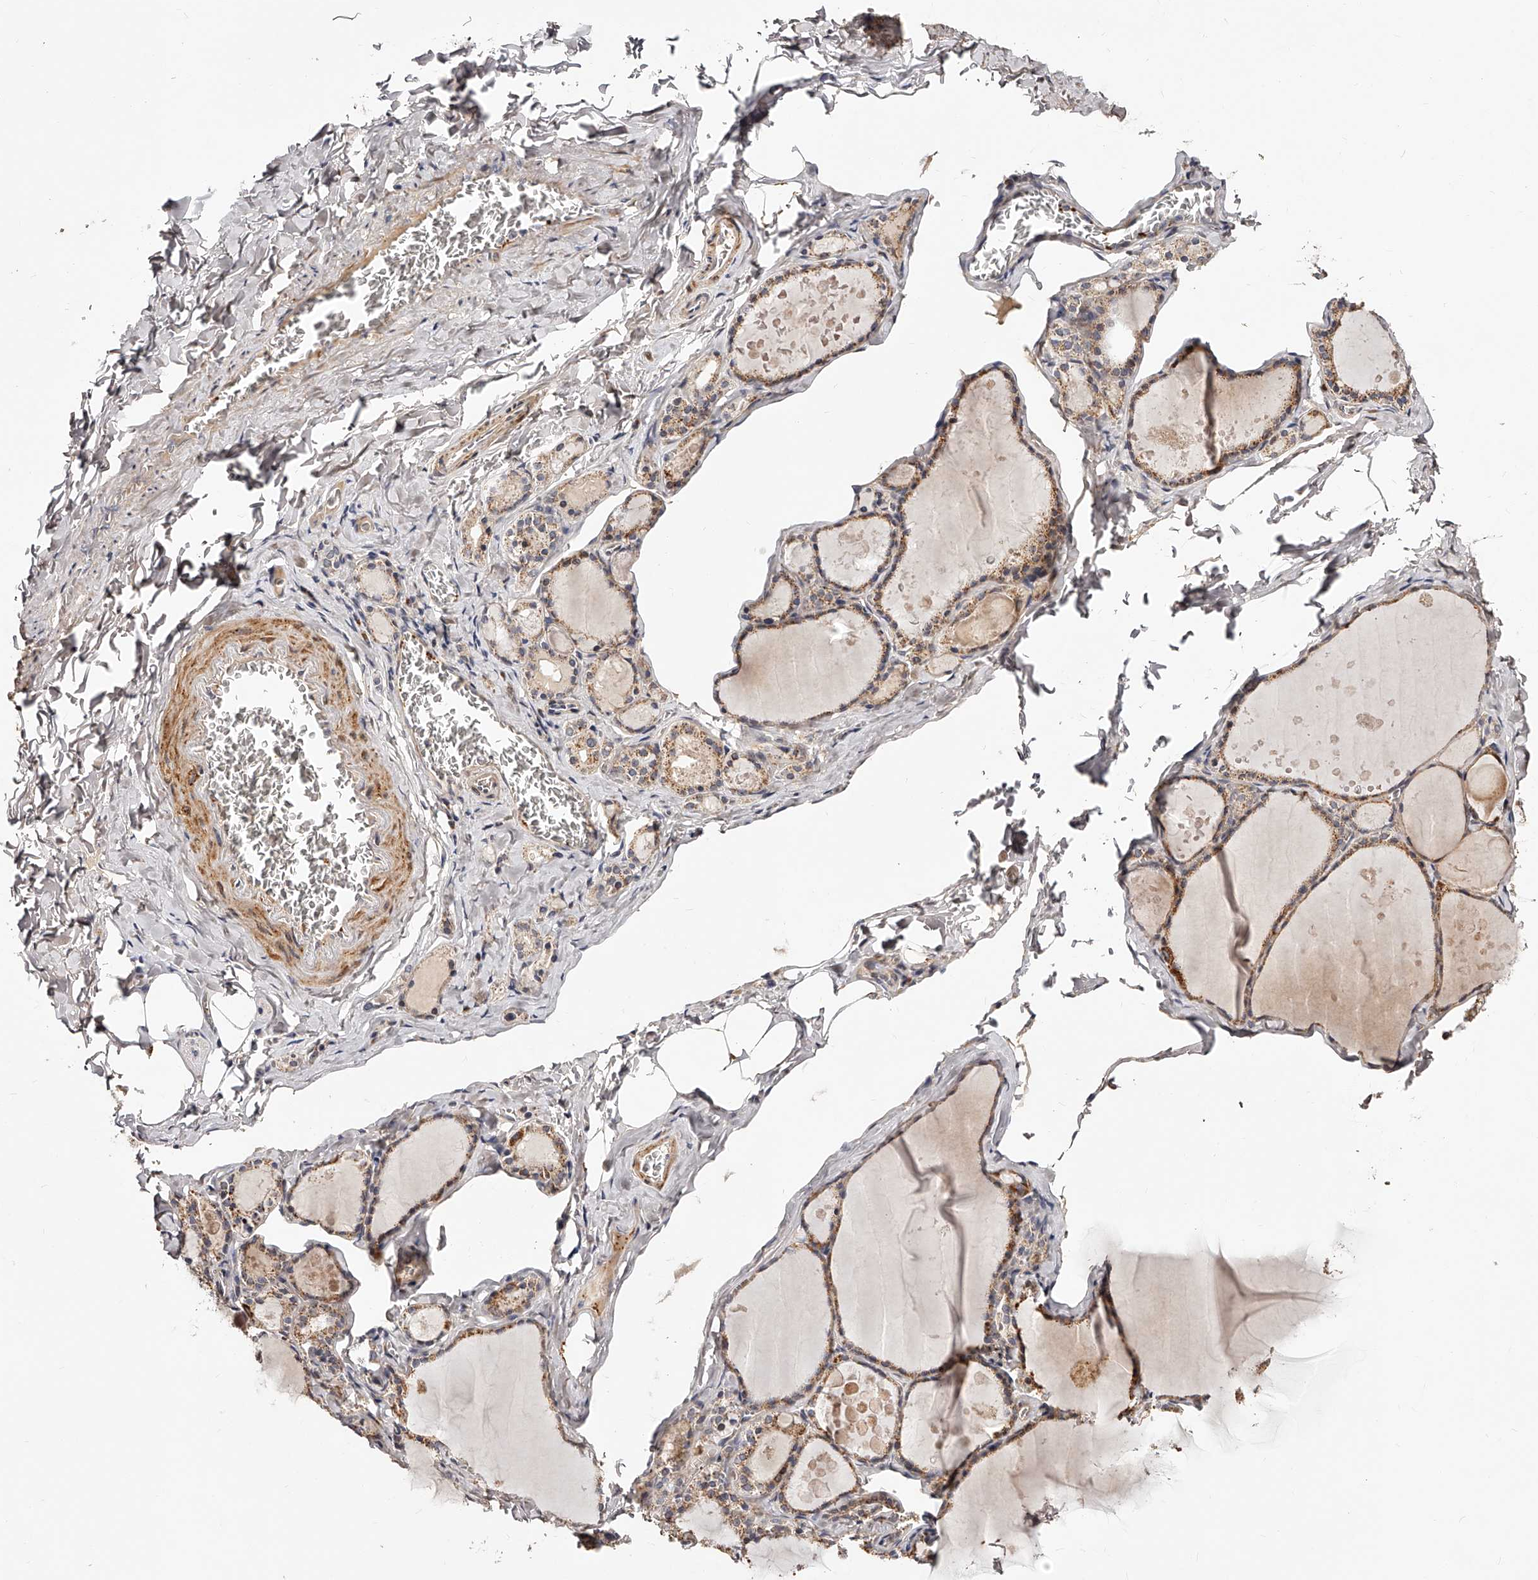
{"staining": {"intensity": "moderate", "quantity": ">75%", "location": "cytoplasmic/membranous"}, "tissue": "thyroid gland", "cell_type": "Glandular cells", "image_type": "normal", "snomed": [{"axis": "morphology", "description": "Normal tissue, NOS"}, {"axis": "topography", "description": "Thyroid gland"}], "caption": "Protein staining exhibits moderate cytoplasmic/membranous expression in about >75% of glandular cells in unremarkable thyroid gland. (DAB (3,3'-diaminobenzidine) = brown stain, brightfield microscopy at high magnification).", "gene": "ZNF502", "patient": {"sex": "male", "age": 56}}